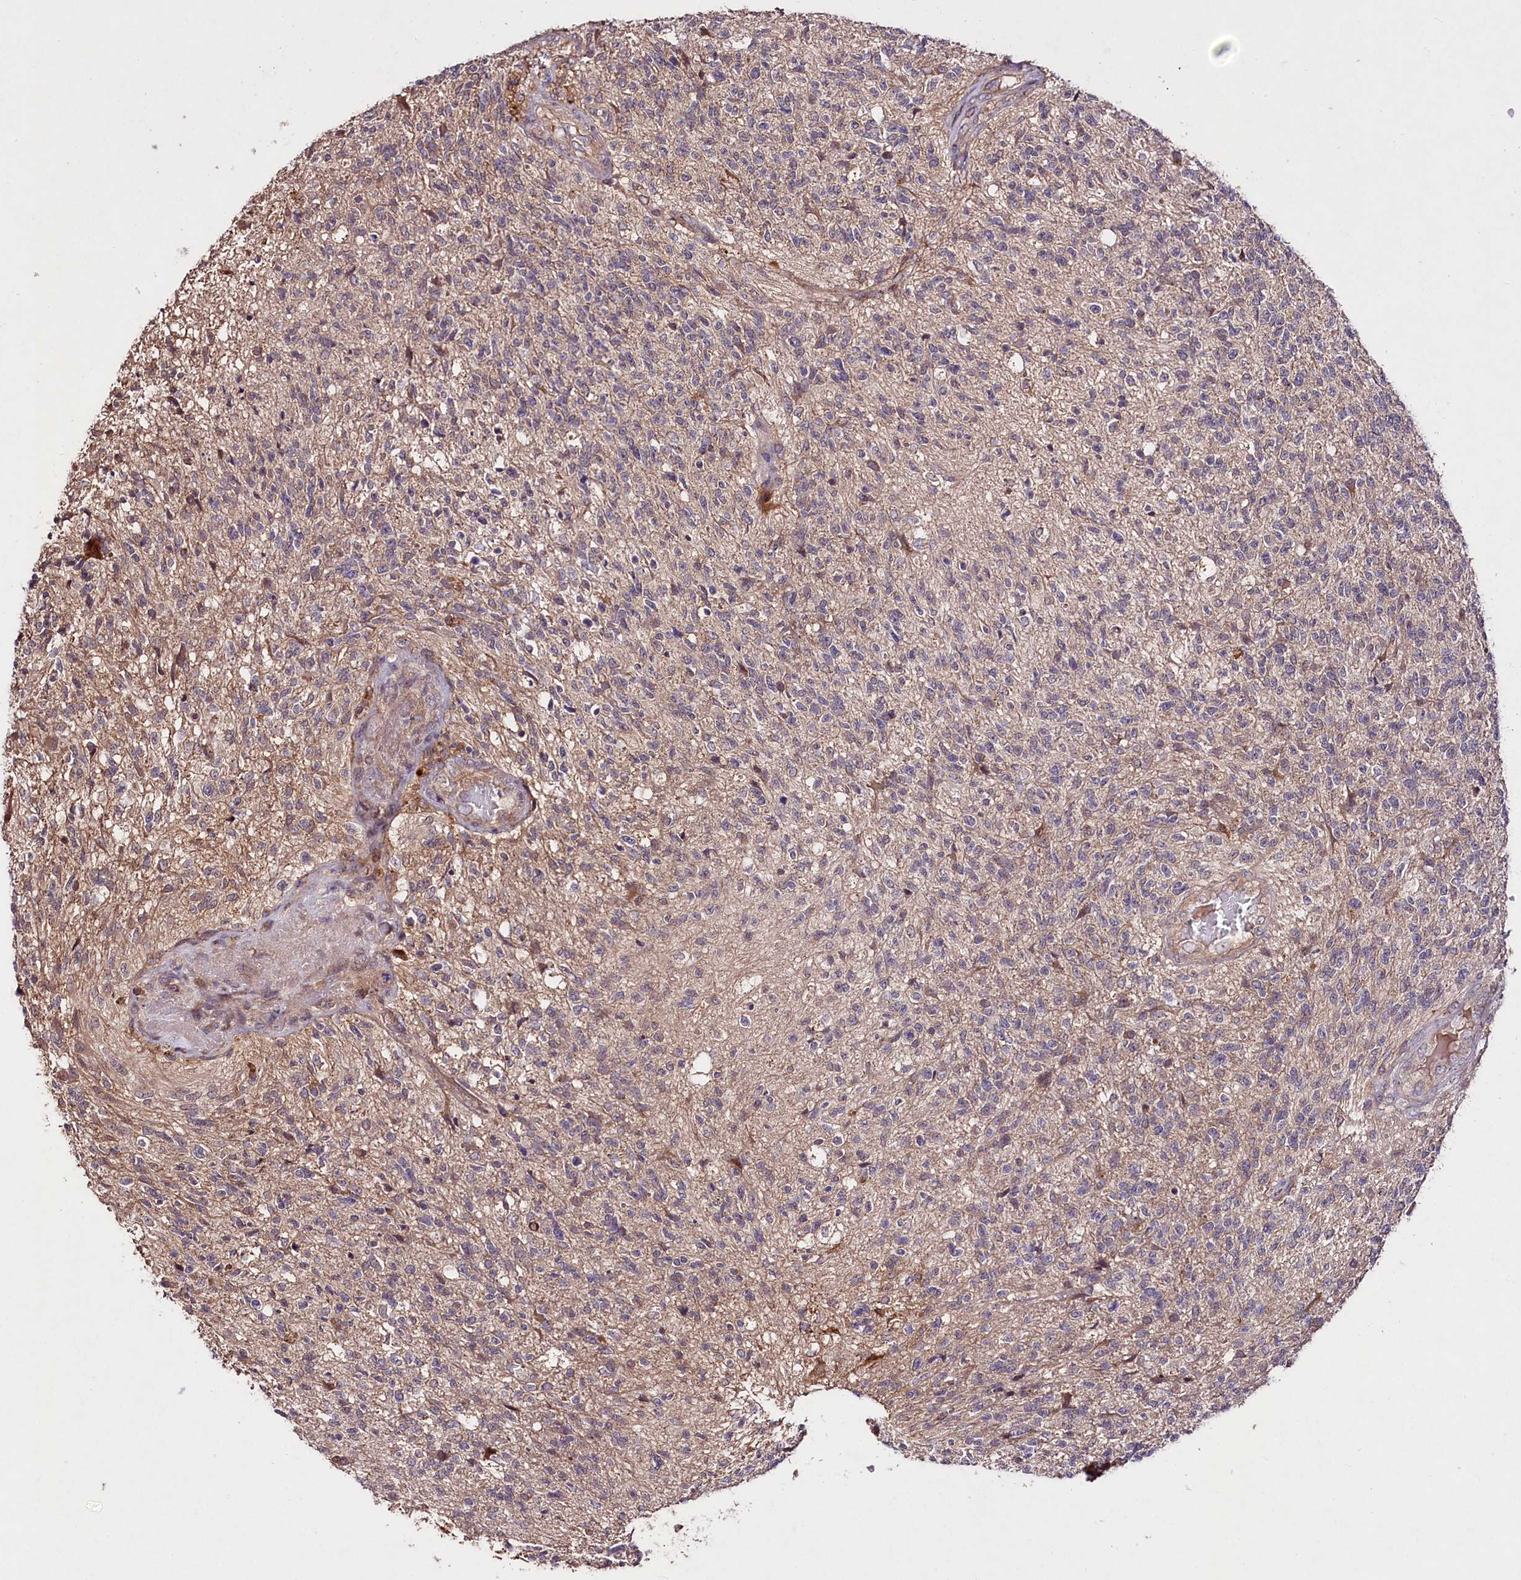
{"staining": {"intensity": "weak", "quantity": "<25%", "location": "cytoplasmic/membranous"}, "tissue": "glioma", "cell_type": "Tumor cells", "image_type": "cancer", "snomed": [{"axis": "morphology", "description": "Glioma, malignant, High grade"}, {"axis": "topography", "description": "Brain"}], "caption": "This is an immunohistochemistry (IHC) histopathology image of human glioma. There is no staining in tumor cells.", "gene": "TNPO3", "patient": {"sex": "male", "age": 56}}